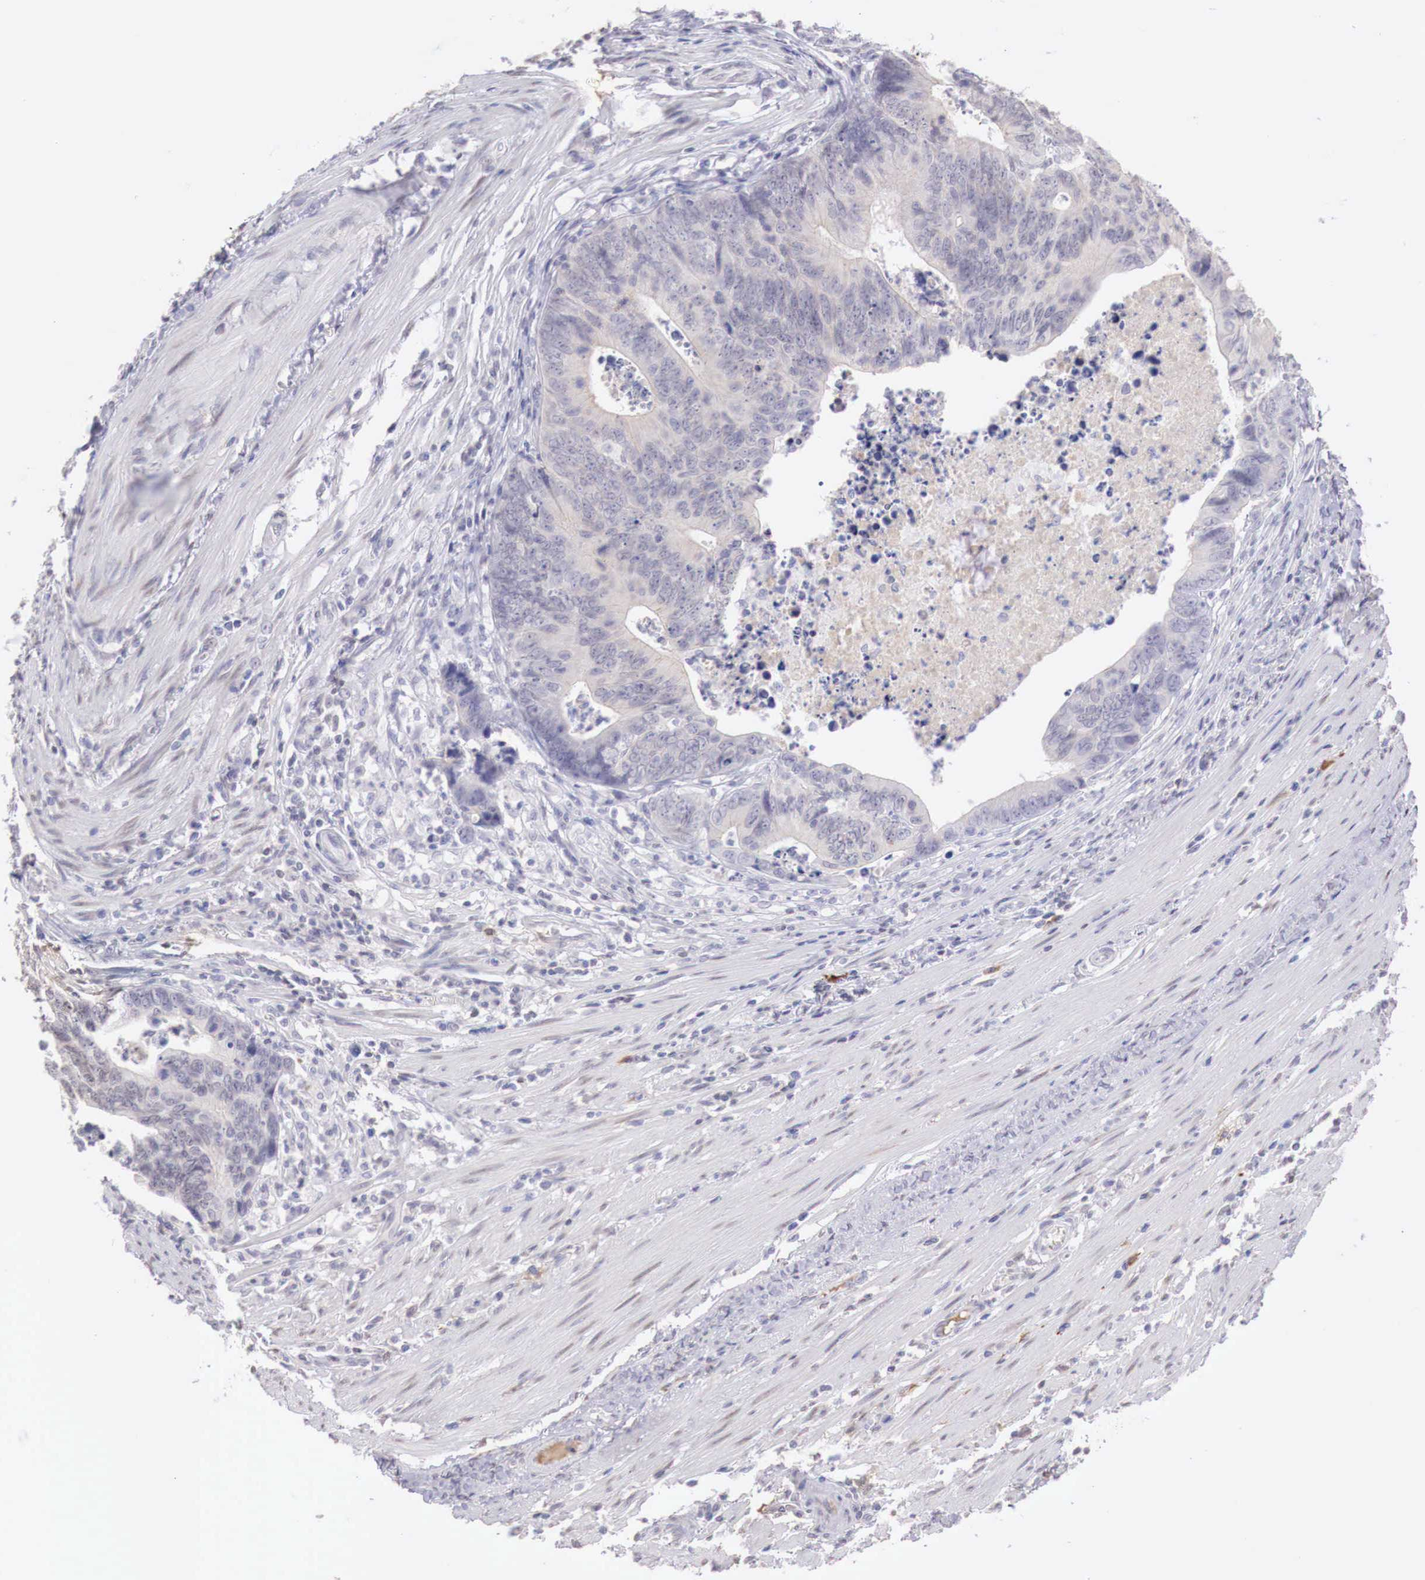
{"staining": {"intensity": "negative", "quantity": "none", "location": "none"}, "tissue": "colorectal cancer", "cell_type": "Tumor cells", "image_type": "cancer", "snomed": [{"axis": "morphology", "description": "Adenocarcinoma, NOS"}, {"axis": "topography", "description": "Colon"}], "caption": "Immunohistochemical staining of adenocarcinoma (colorectal) exhibits no significant expression in tumor cells.", "gene": "XPNPEP2", "patient": {"sex": "female", "age": 78}}